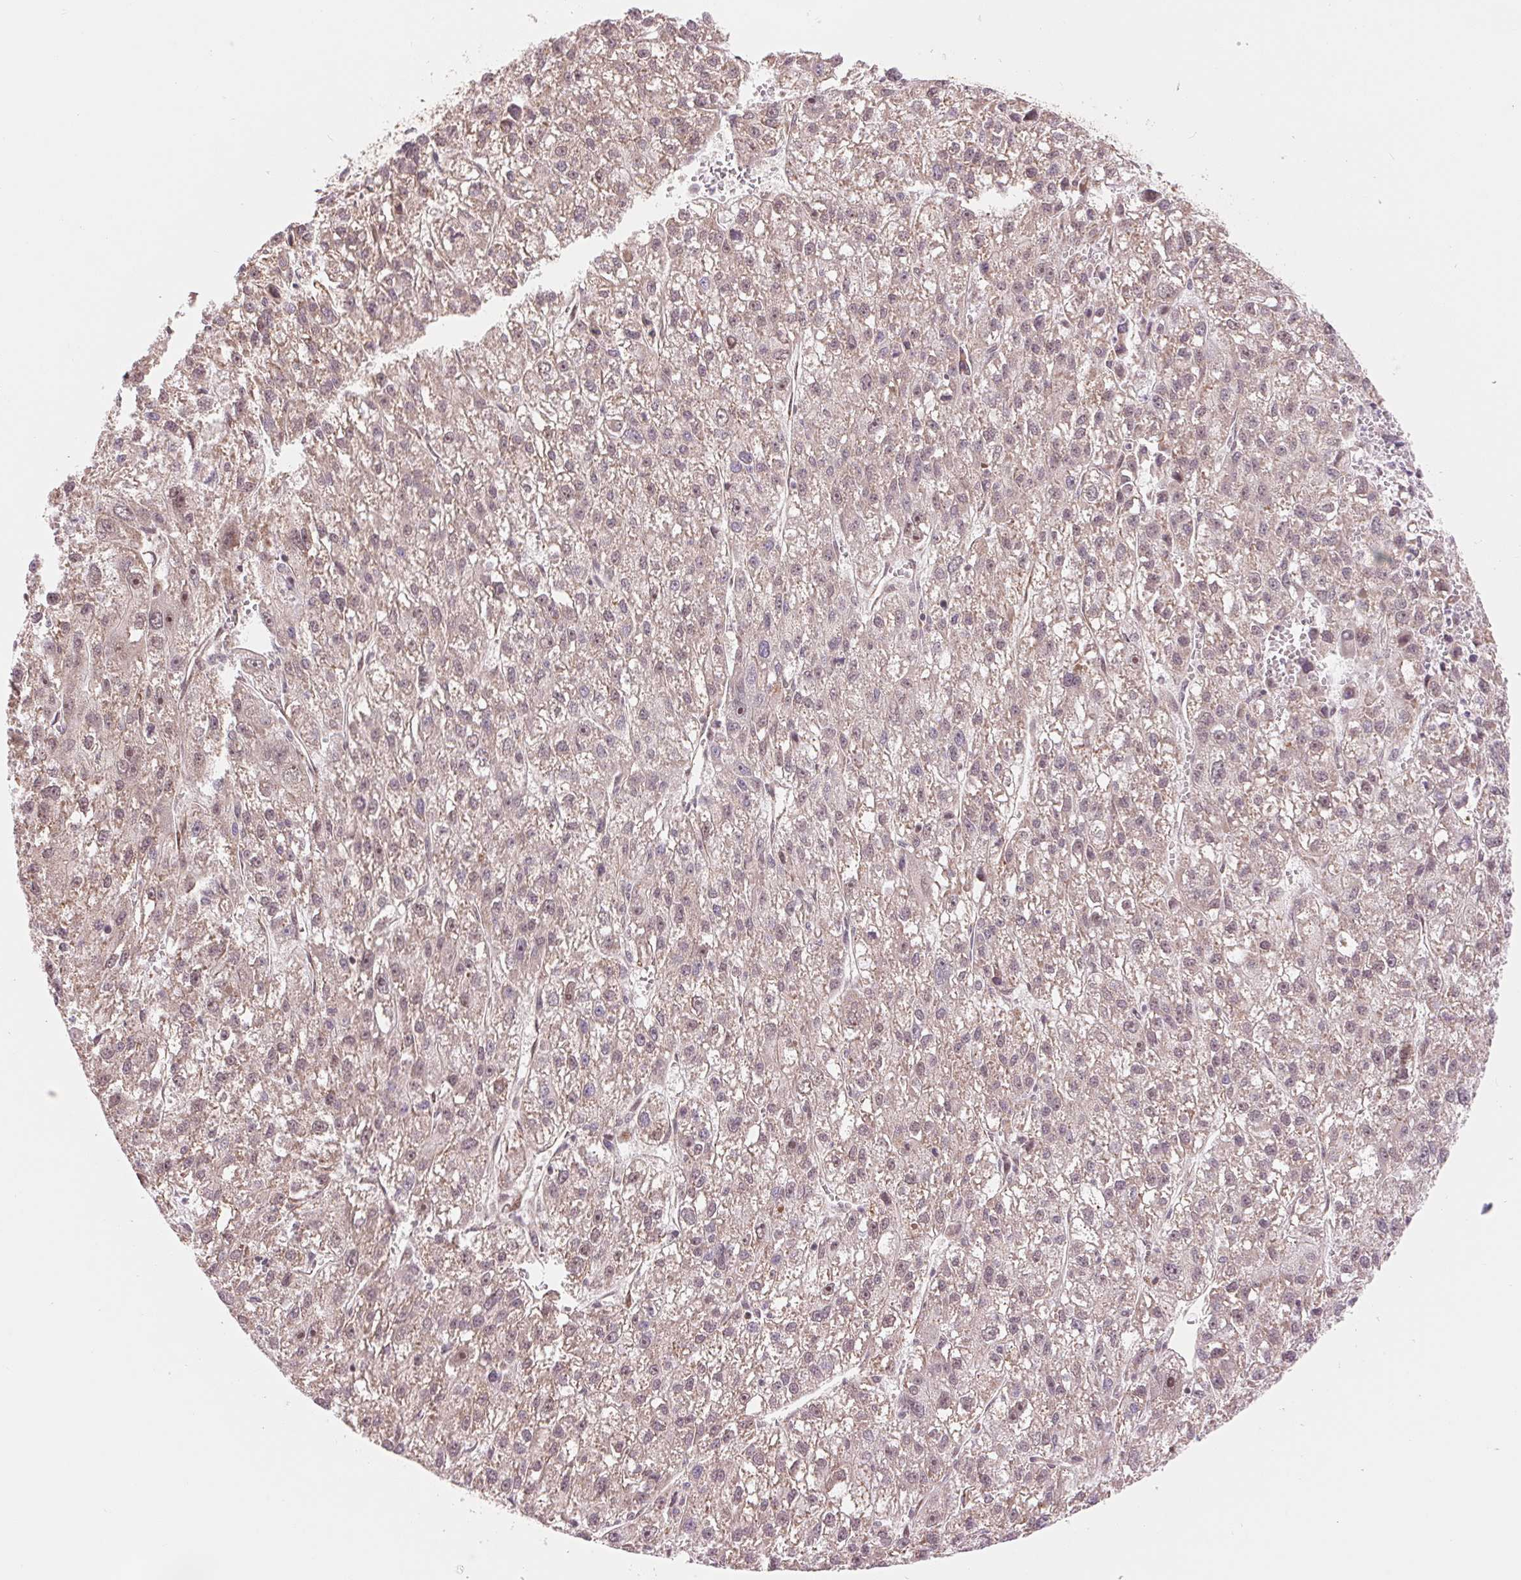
{"staining": {"intensity": "weak", "quantity": "<25%", "location": "cytoplasmic/membranous"}, "tissue": "liver cancer", "cell_type": "Tumor cells", "image_type": "cancer", "snomed": [{"axis": "morphology", "description": "Carcinoma, Hepatocellular, NOS"}, {"axis": "topography", "description": "Liver"}], "caption": "Micrograph shows no significant protein positivity in tumor cells of hepatocellular carcinoma (liver).", "gene": "ARHGAP32", "patient": {"sex": "female", "age": 70}}